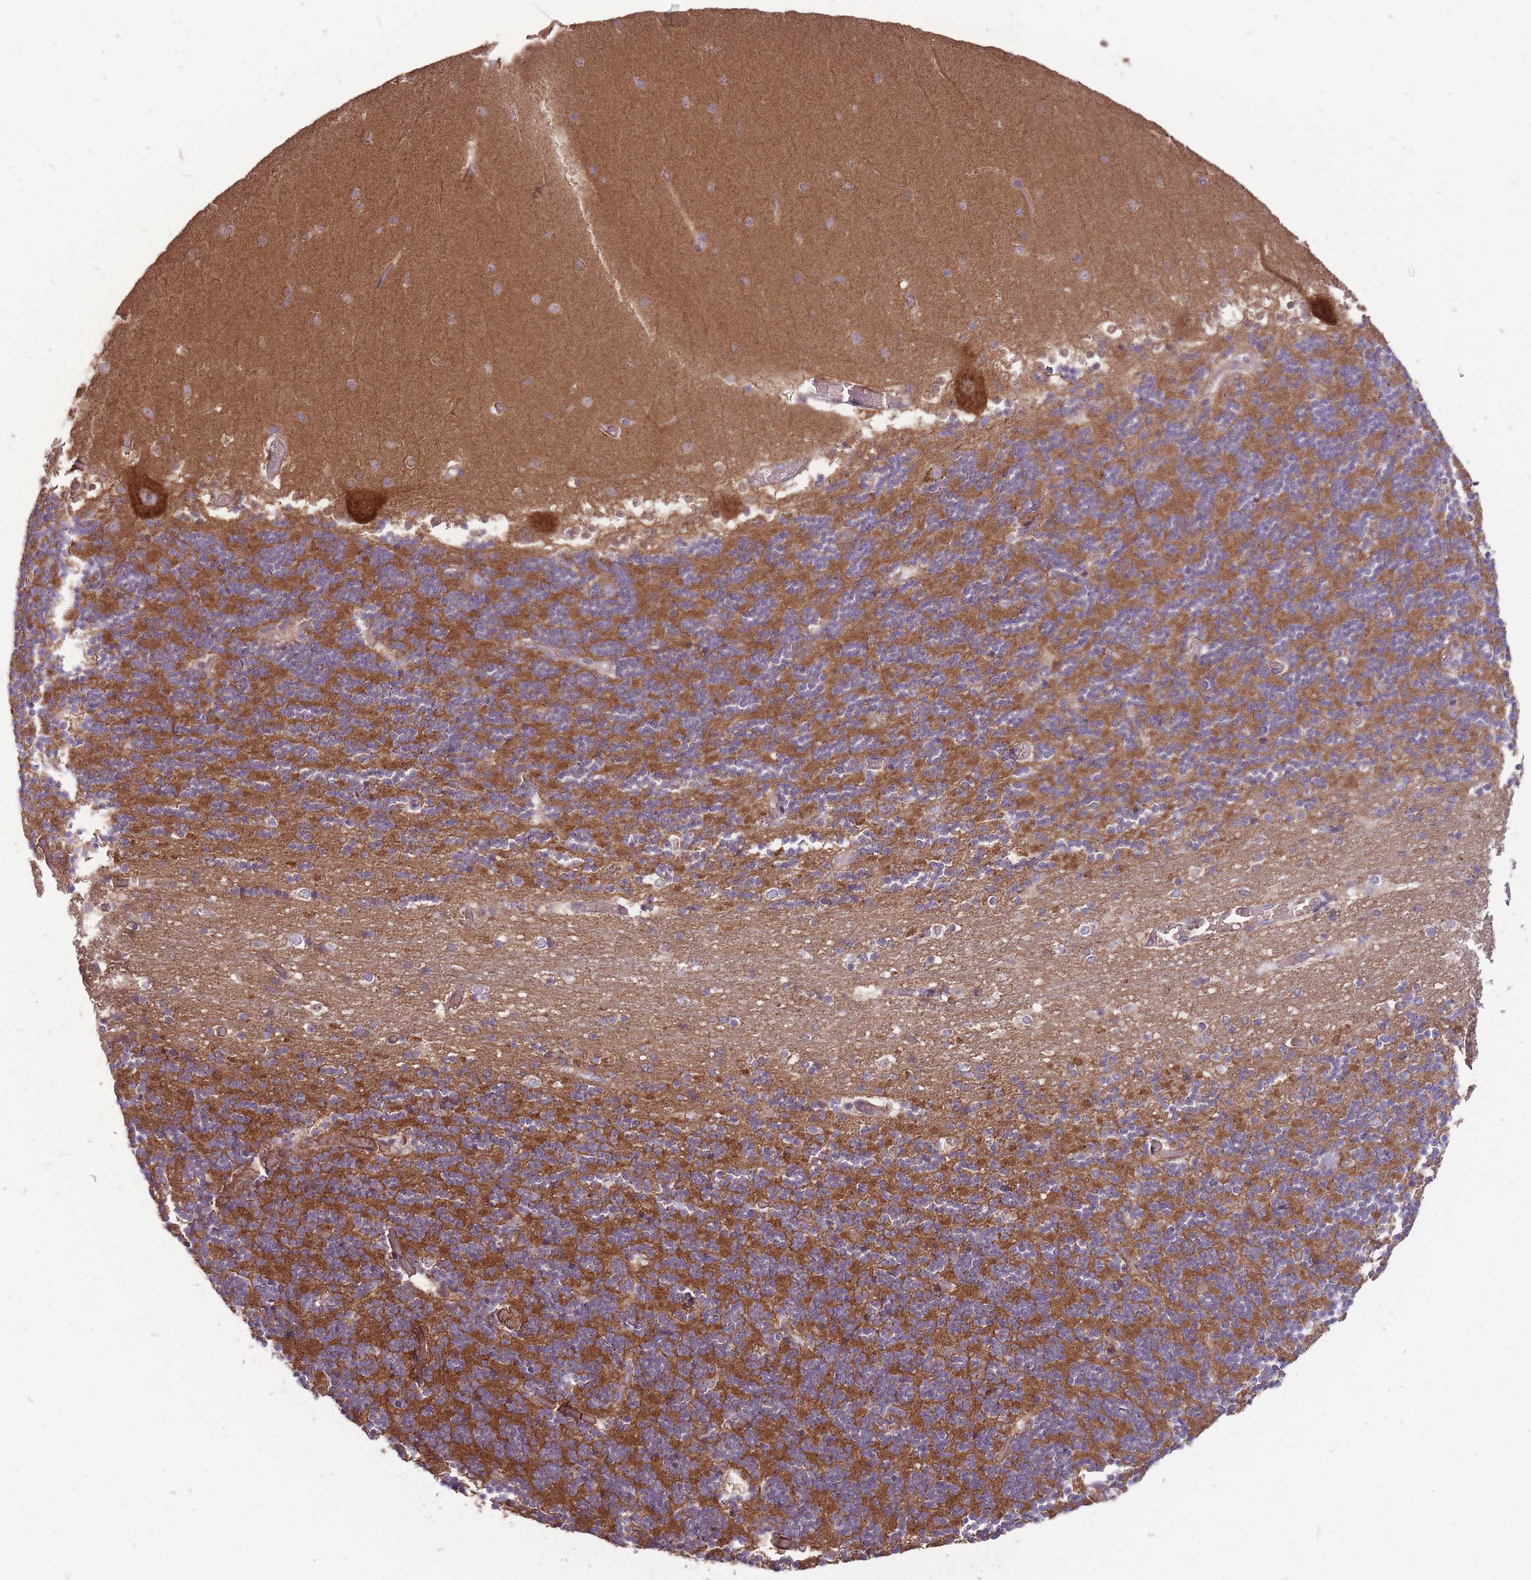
{"staining": {"intensity": "strong", "quantity": "25%-75%", "location": "cytoplasmic/membranous"}, "tissue": "cerebellum", "cell_type": "Cells in granular layer", "image_type": "normal", "snomed": [{"axis": "morphology", "description": "Normal tissue, NOS"}, {"axis": "topography", "description": "Cerebellum"}], "caption": "Cerebellum stained for a protein (brown) shows strong cytoplasmic/membranous positive expression in approximately 25%-75% of cells in granular layer.", "gene": "ANKRD10", "patient": {"sex": "female", "age": 28}}